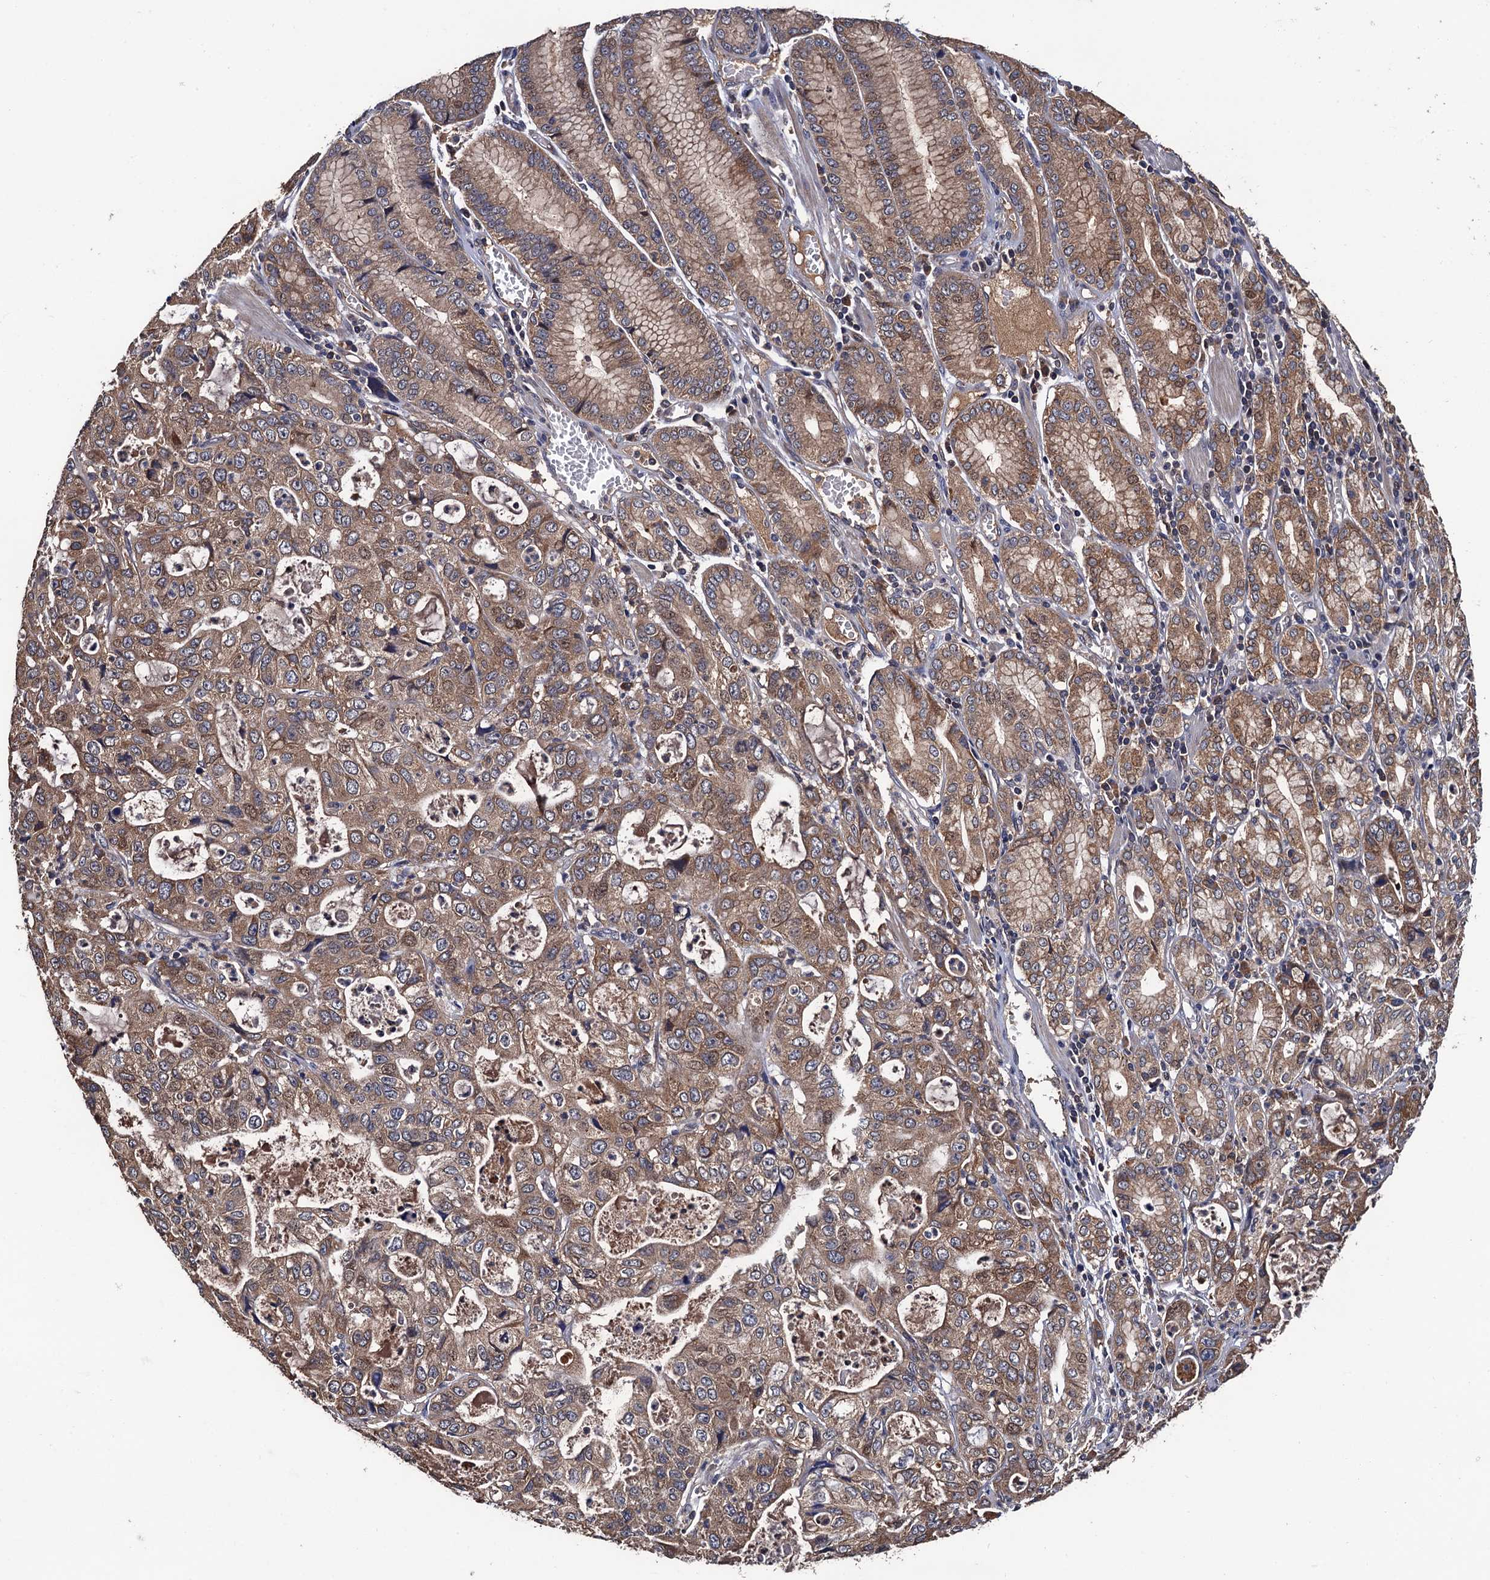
{"staining": {"intensity": "moderate", "quantity": ">75%", "location": "cytoplasmic/membranous"}, "tissue": "stomach cancer", "cell_type": "Tumor cells", "image_type": "cancer", "snomed": [{"axis": "morphology", "description": "Adenocarcinoma, NOS"}, {"axis": "topography", "description": "Stomach, upper"}], "caption": "IHC staining of stomach adenocarcinoma, which shows medium levels of moderate cytoplasmic/membranous staining in about >75% of tumor cells indicating moderate cytoplasmic/membranous protein staining. The staining was performed using DAB (3,3'-diaminobenzidine) (brown) for protein detection and nuclei were counterstained in hematoxylin (blue).", "gene": "RGS11", "patient": {"sex": "female", "age": 52}}